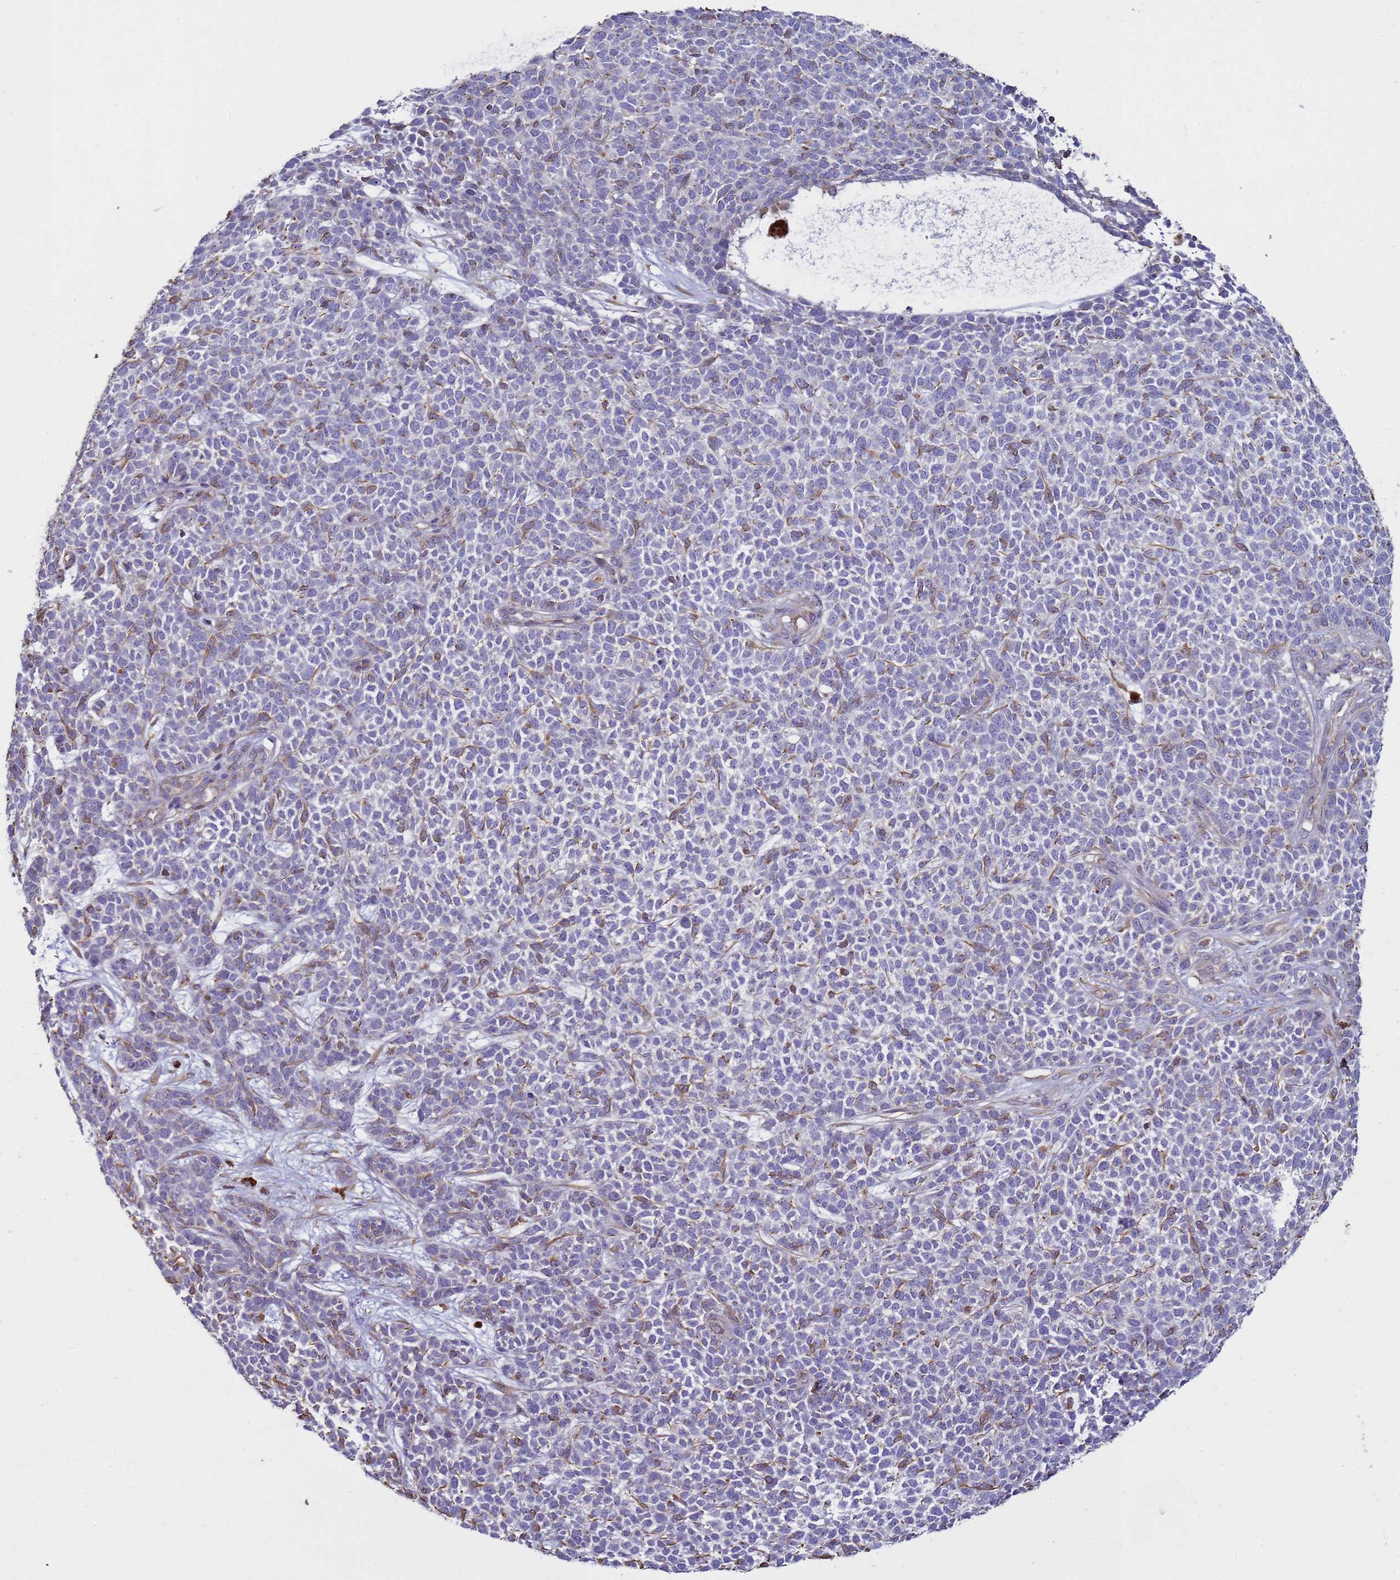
{"staining": {"intensity": "negative", "quantity": "none", "location": "none"}, "tissue": "skin cancer", "cell_type": "Tumor cells", "image_type": "cancer", "snomed": [{"axis": "morphology", "description": "Basal cell carcinoma"}, {"axis": "topography", "description": "Skin"}], "caption": "DAB immunohistochemical staining of skin cancer (basal cell carcinoma) displays no significant staining in tumor cells. Nuclei are stained in blue.", "gene": "SGIP1", "patient": {"sex": "female", "age": 84}}